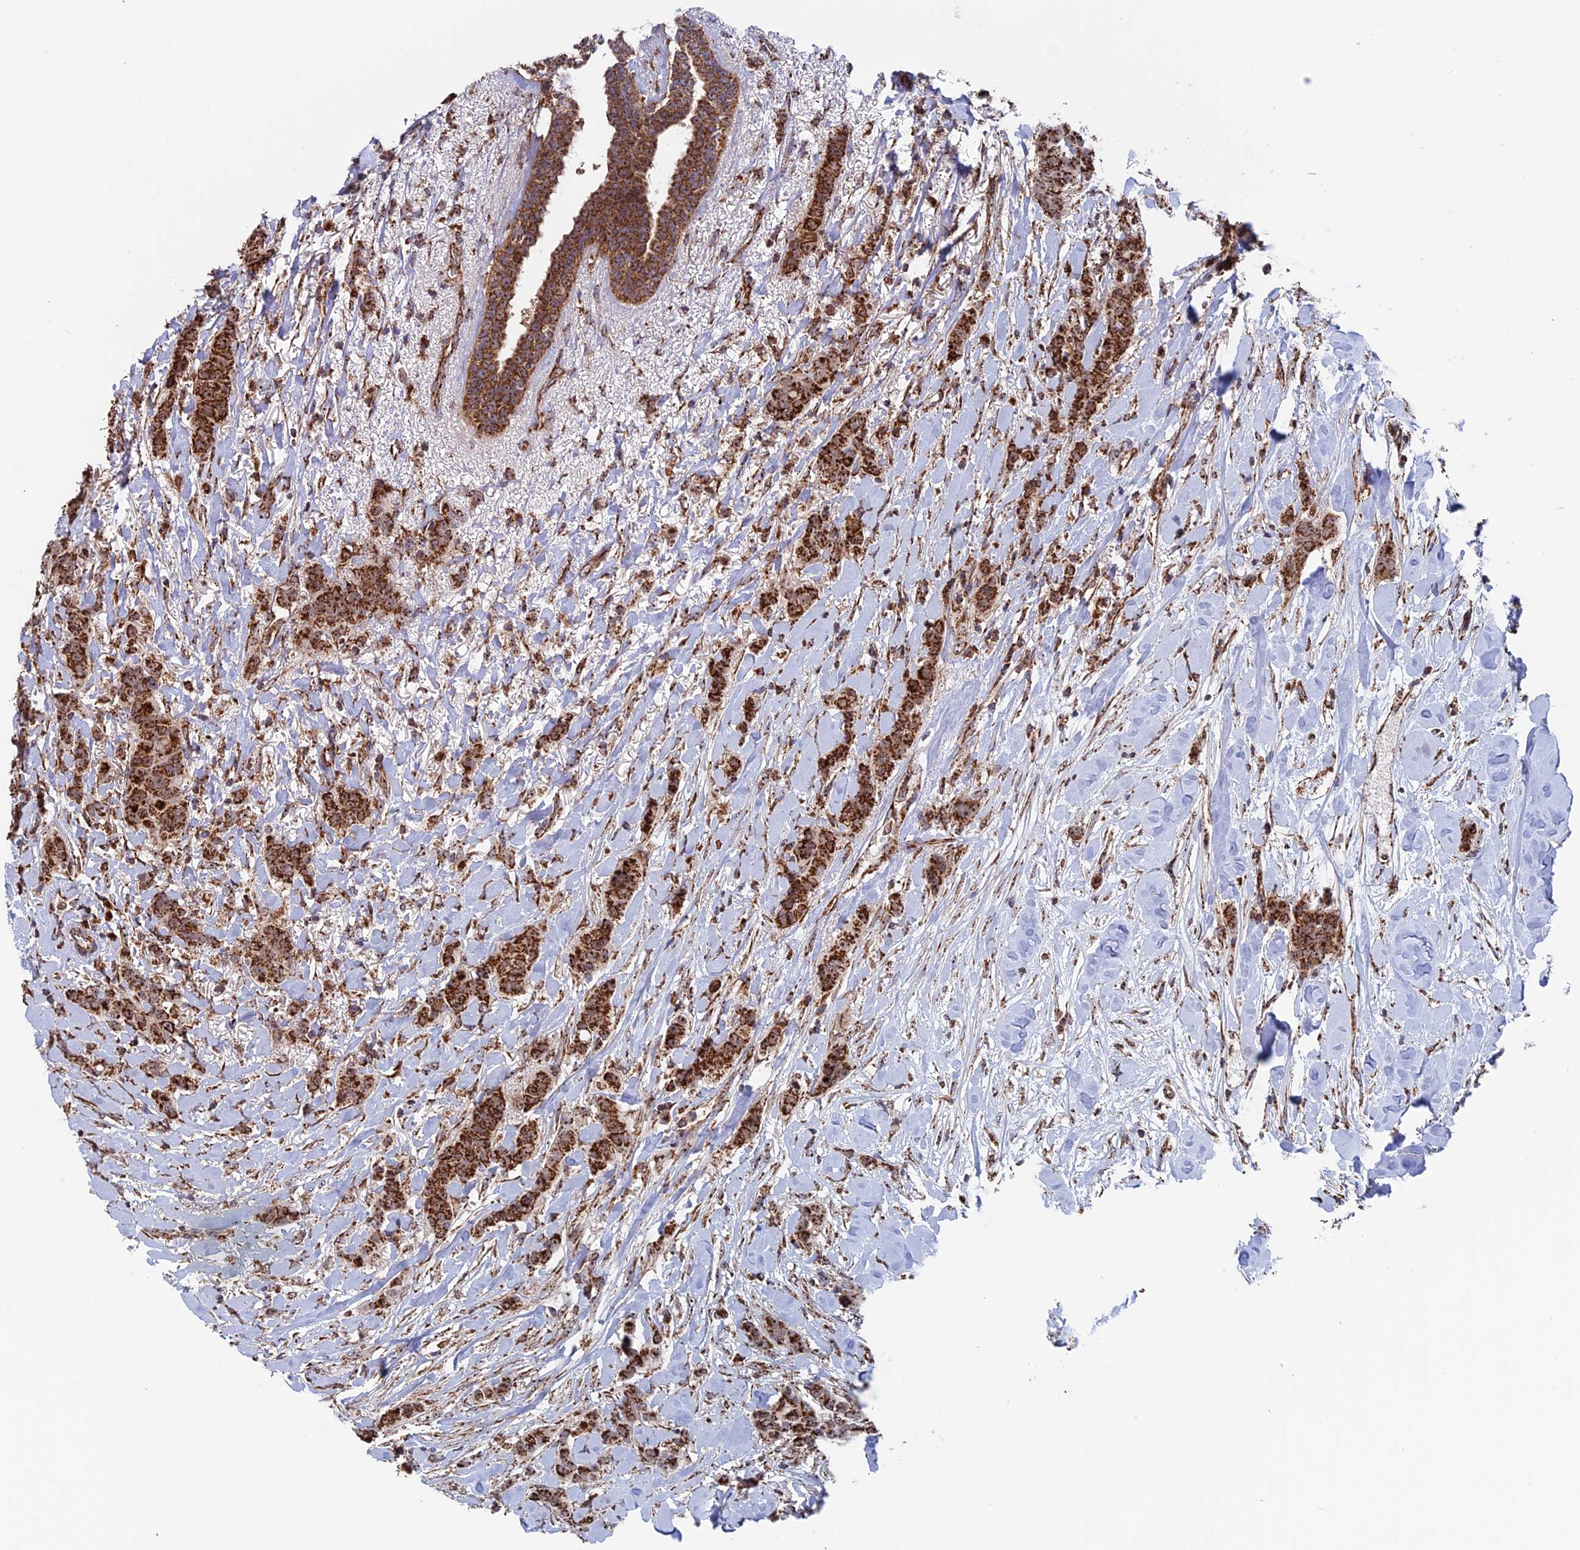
{"staining": {"intensity": "strong", "quantity": ">75%", "location": "cytoplasmic/membranous"}, "tissue": "breast cancer", "cell_type": "Tumor cells", "image_type": "cancer", "snomed": [{"axis": "morphology", "description": "Duct carcinoma"}, {"axis": "topography", "description": "Breast"}], "caption": "Protein expression analysis of breast cancer shows strong cytoplasmic/membranous positivity in approximately >75% of tumor cells.", "gene": "DTYMK", "patient": {"sex": "female", "age": 40}}